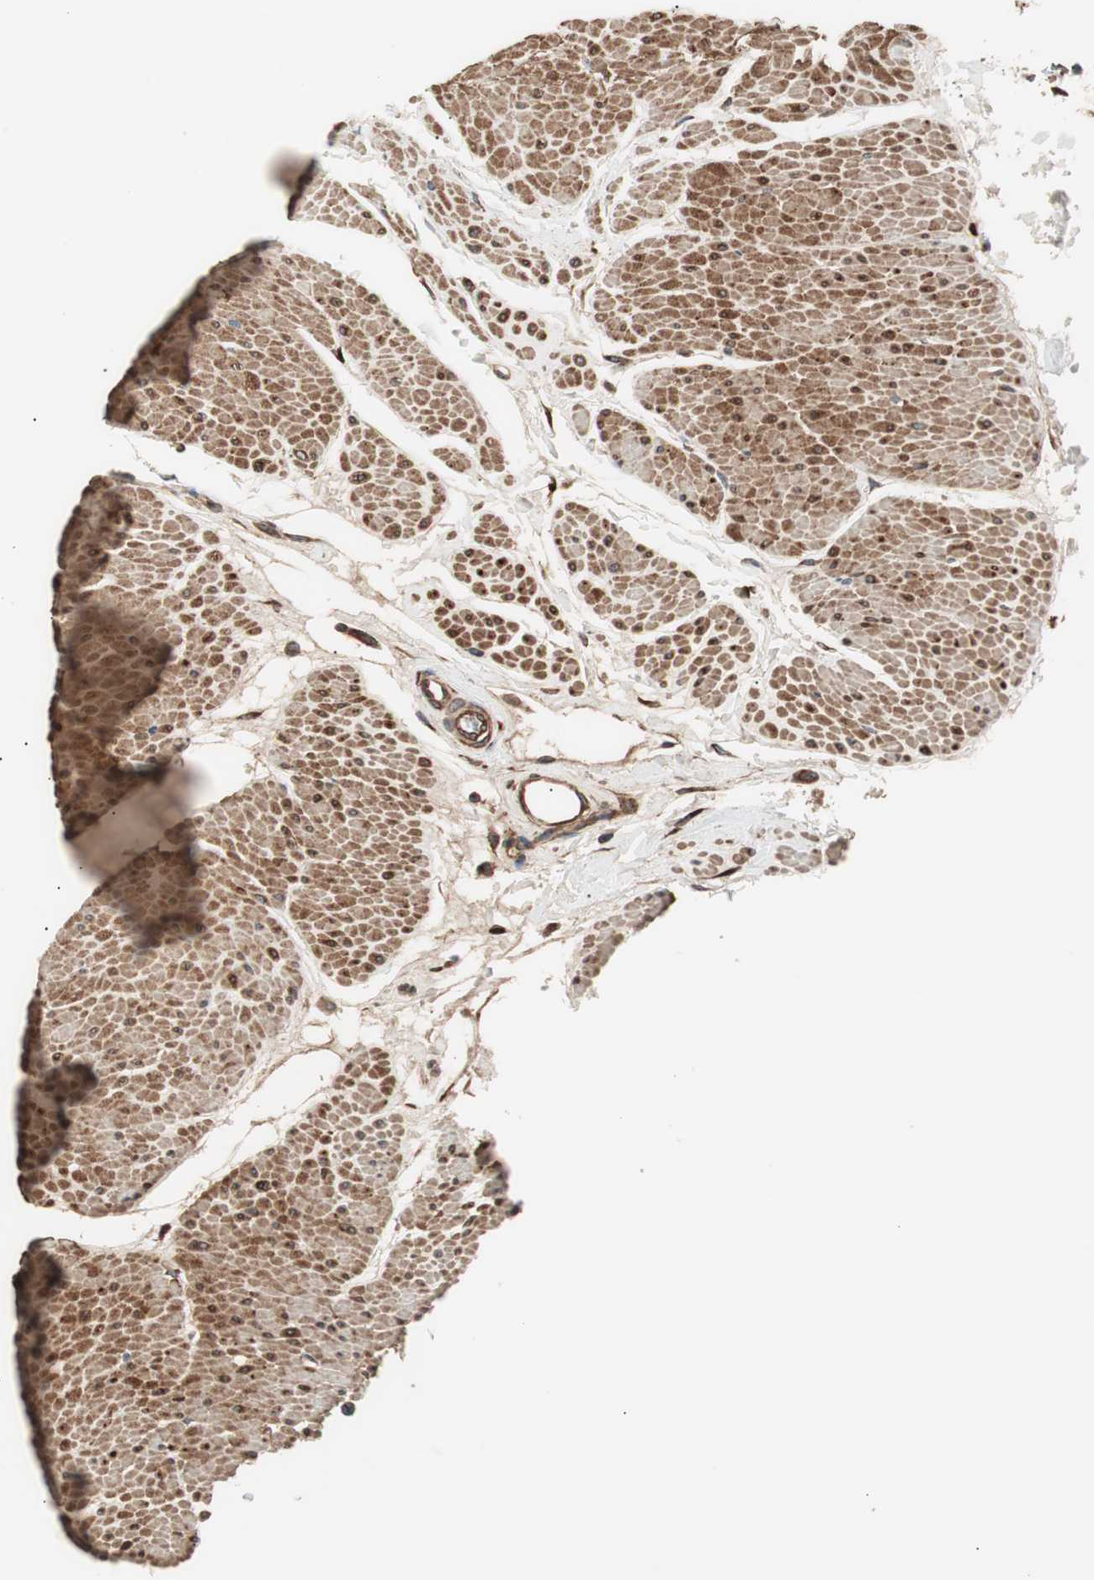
{"staining": {"intensity": "strong", "quantity": ">75%", "location": "cytoplasmic/membranous"}, "tissue": "urinary bladder", "cell_type": "Urothelial cells", "image_type": "normal", "snomed": [{"axis": "morphology", "description": "Normal tissue, NOS"}, {"axis": "topography", "description": "Urinary bladder"}], "caption": "Human urinary bladder stained with a brown dye demonstrates strong cytoplasmic/membranous positive positivity in about >75% of urothelial cells.", "gene": "LZTS1", "patient": {"sex": "male", "age": 51}}